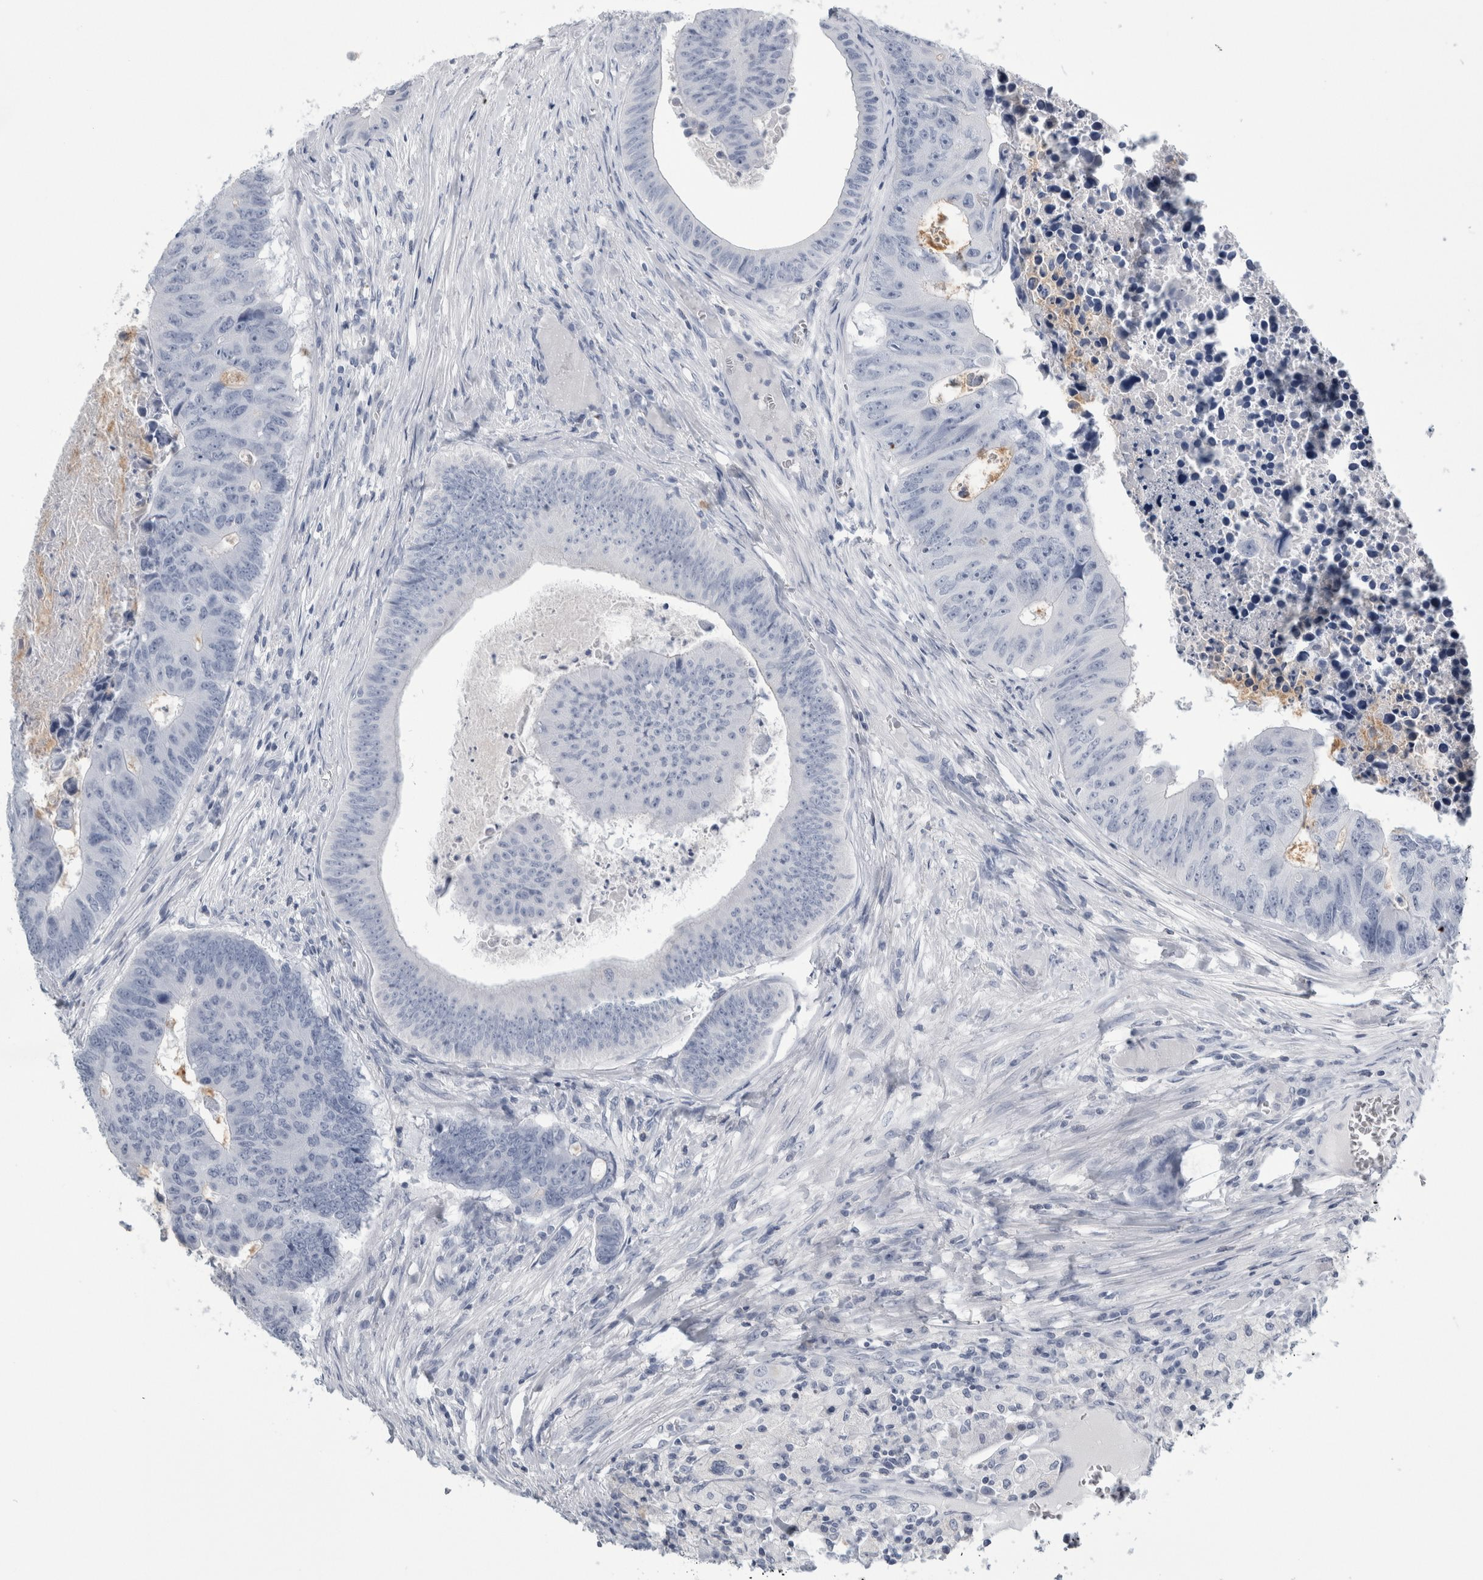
{"staining": {"intensity": "negative", "quantity": "none", "location": "none"}, "tissue": "colorectal cancer", "cell_type": "Tumor cells", "image_type": "cancer", "snomed": [{"axis": "morphology", "description": "Adenocarcinoma, NOS"}, {"axis": "topography", "description": "Colon"}], "caption": "Tumor cells show no significant protein positivity in colorectal cancer (adenocarcinoma).", "gene": "ANKFY1", "patient": {"sex": "male", "age": 87}}